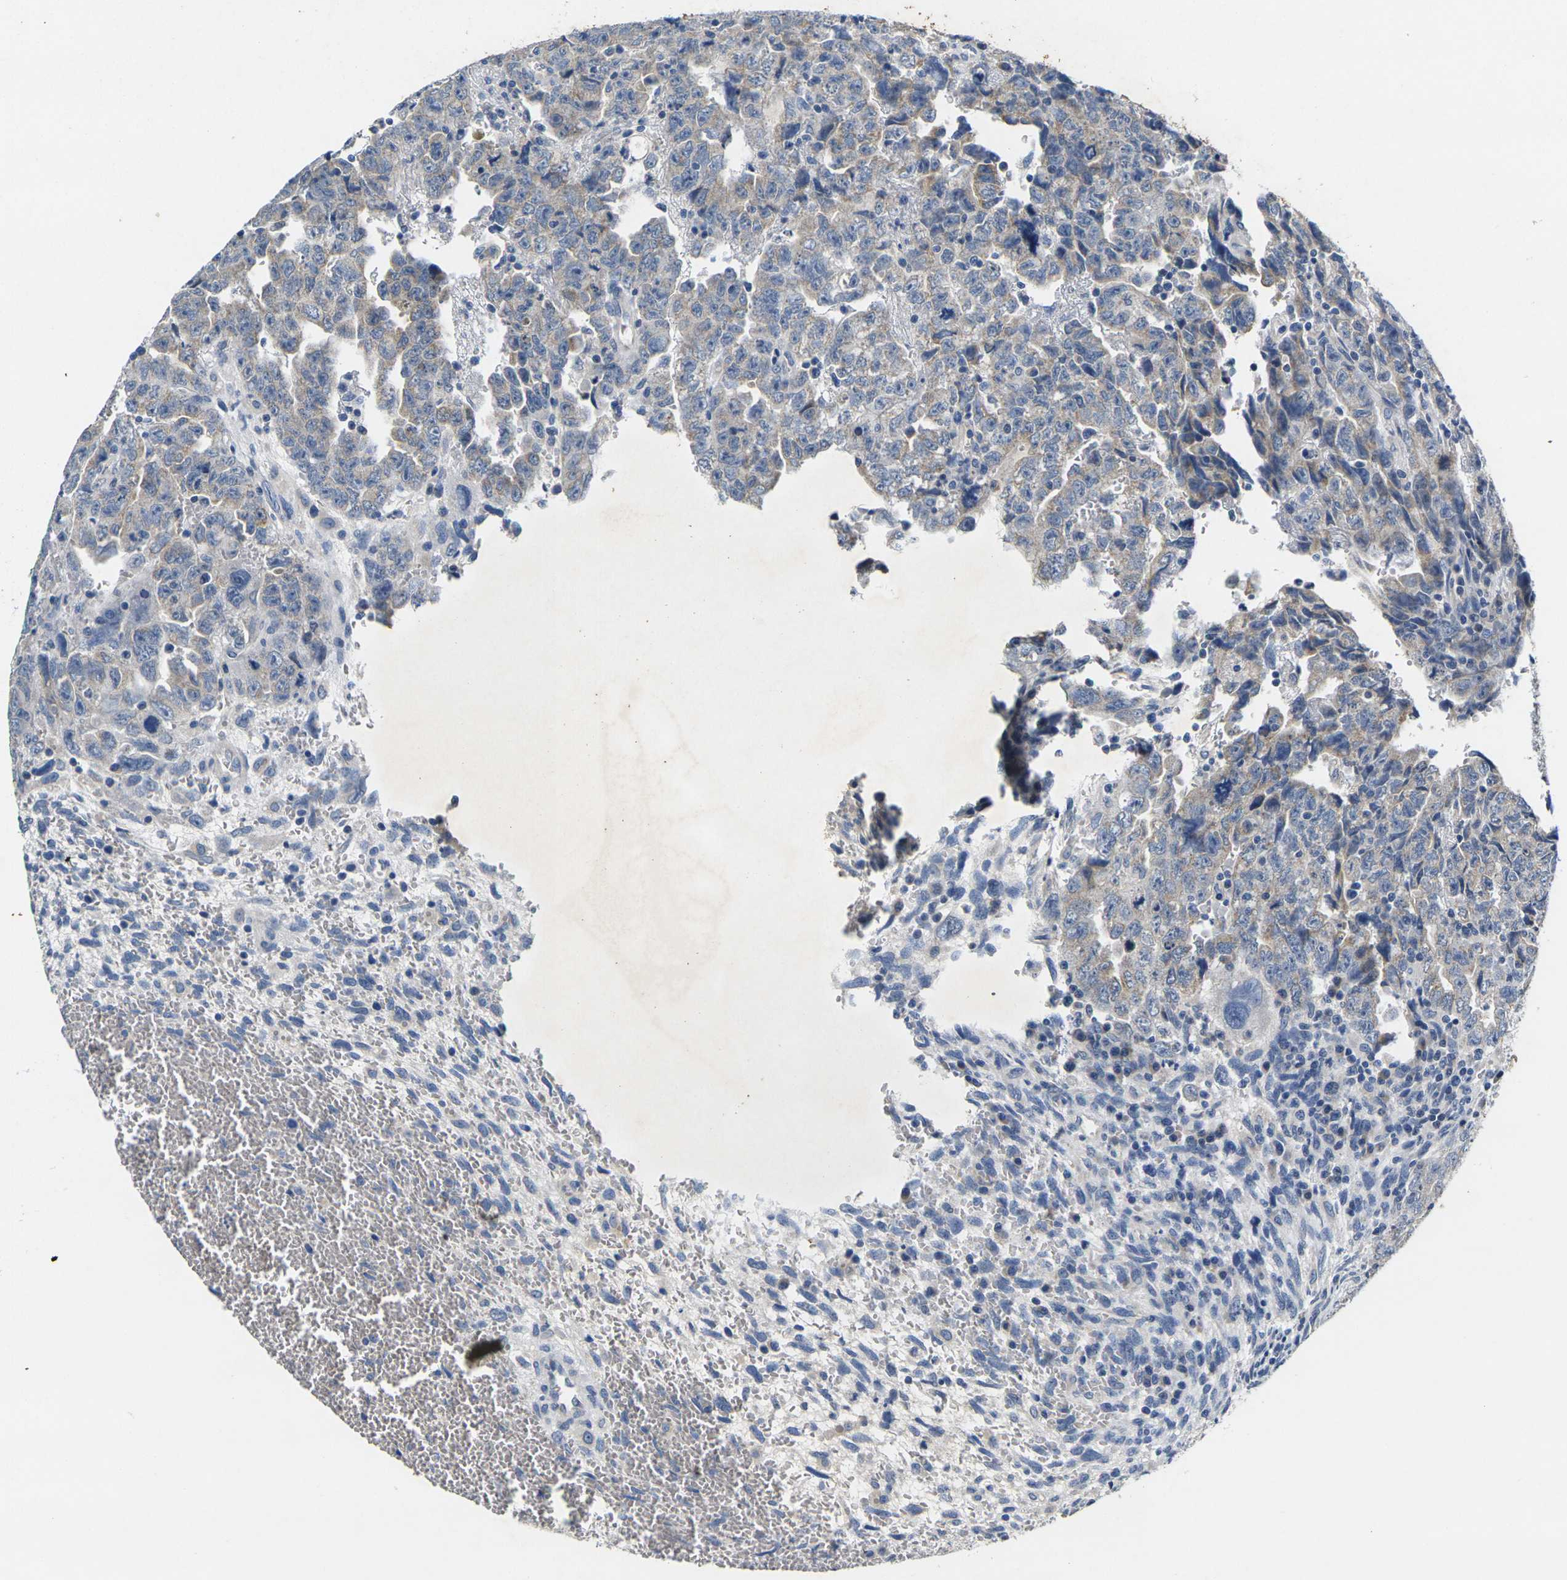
{"staining": {"intensity": "moderate", "quantity": ">75%", "location": "cytoplasmic/membranous"}, "tissue": "testis cancer", "cell_type": "Tumor cells", "image_type": "cancer", "snomed": [{"axis": "morphology", "description": "Carcinoma, Embryonal, NOS"}, {"axis": "topography", "description": "Testis"}], "caption": "Testis cancer (embryonal carcinoma) was stained to show a protein in brown. There is medium levels of moderate cytoplasmic/membranous staining in about >75% of tumor cells.", "gene": "NOCT", "patient": {"sex": "male", "age": 28}}